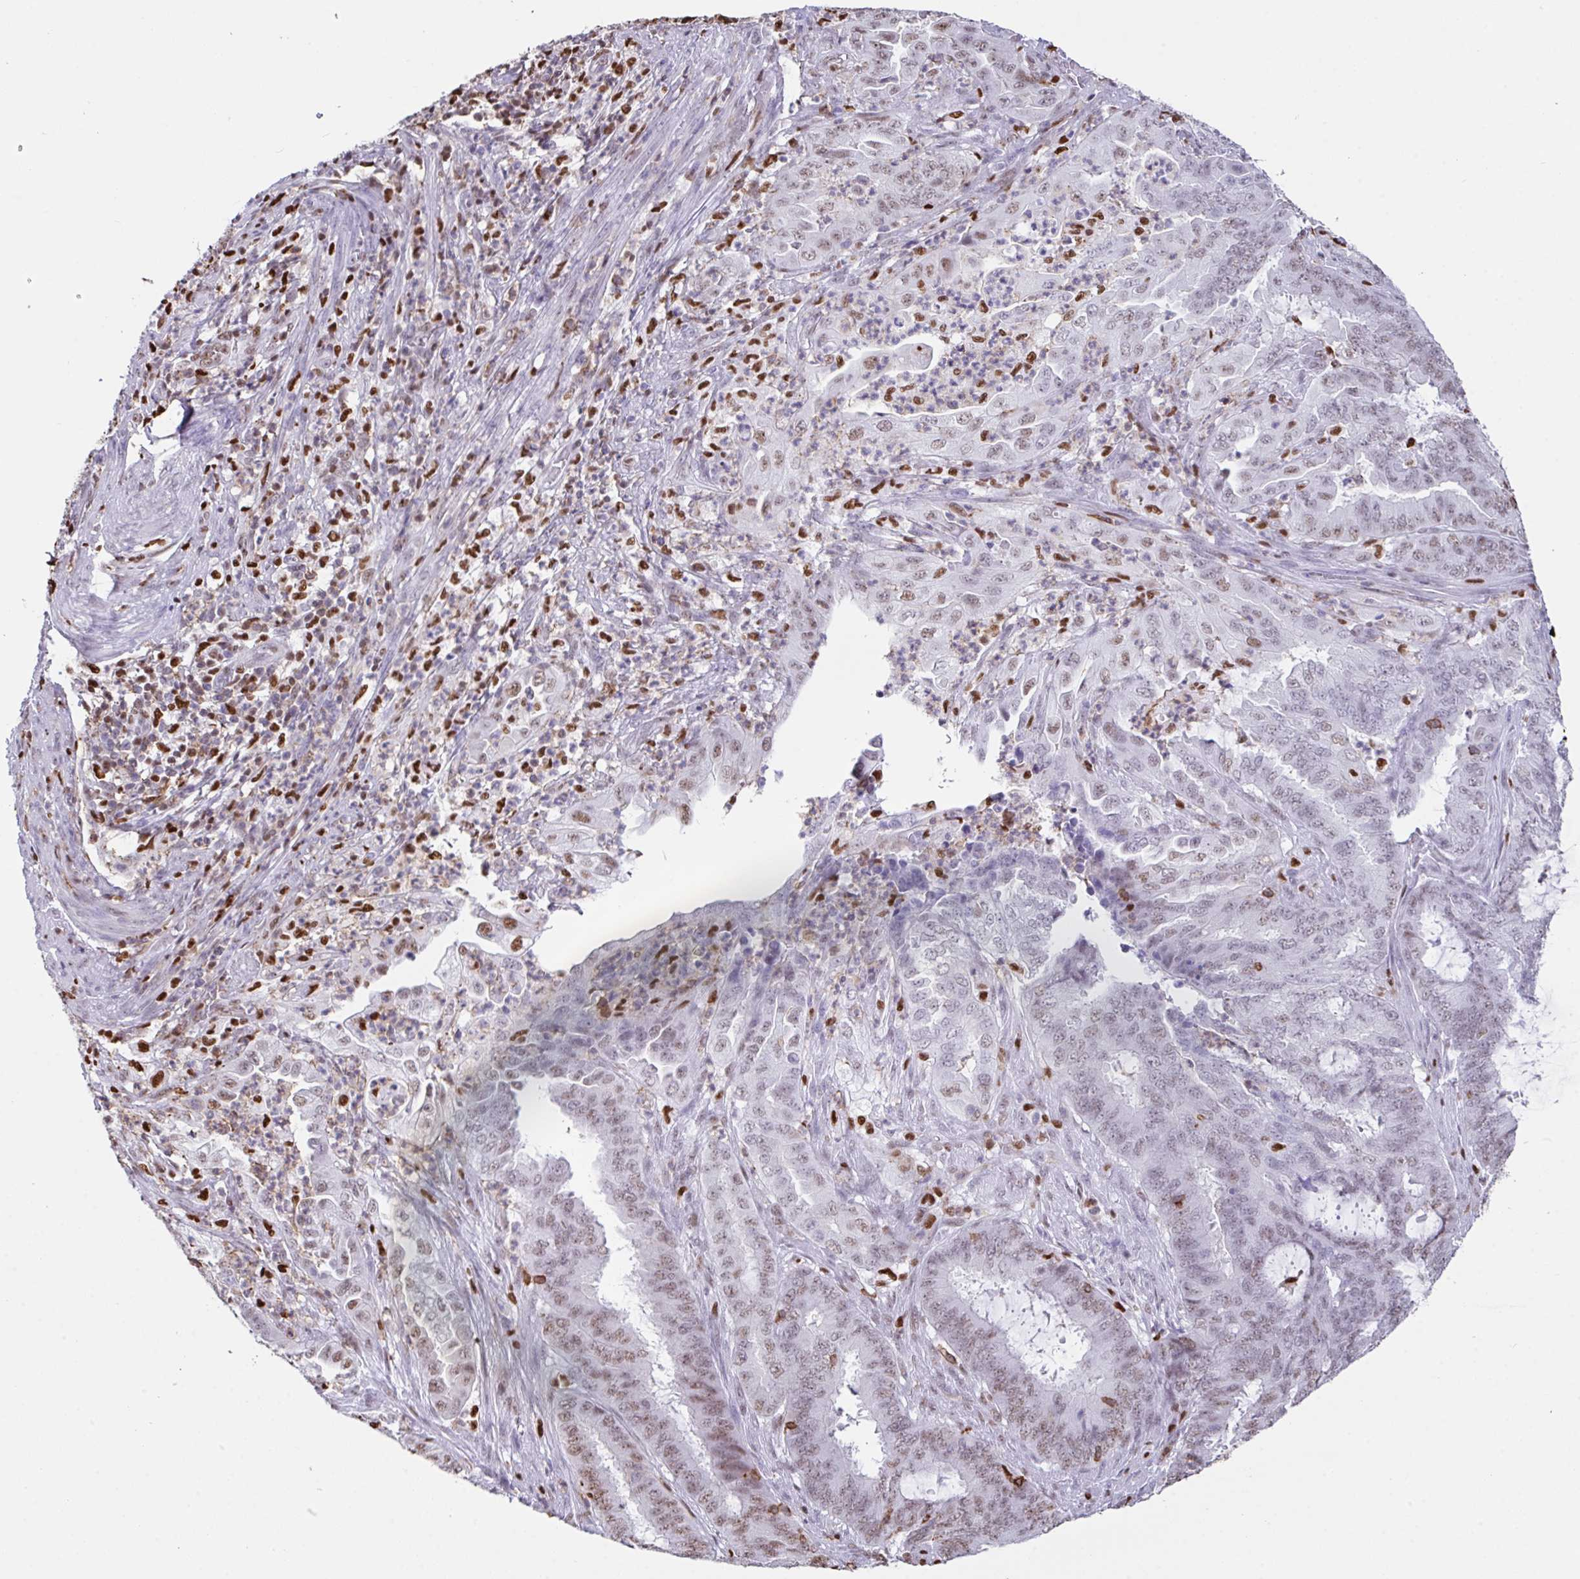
{"staining": {"intensity": "moderate", "quantity": ">75%", "location": "nuclear"}, "tissue": "endometrial cancer", "cell_type": "Tumor cells", "image_type": "cancer", "snomed": [{"axis": "morphology", "description": "Adenocarcinoma, NOS"}, {"axis": "topography", "description": "Endometrium"}], "caption": "Immunohistochemical staining of human endometrial cancer (adenocarcinoma) shows moderate nuclear protein expression in approximately >75% of tumor cells.", "gene": "BTBD10", "patient": {"sex": "female", "age": 51}}